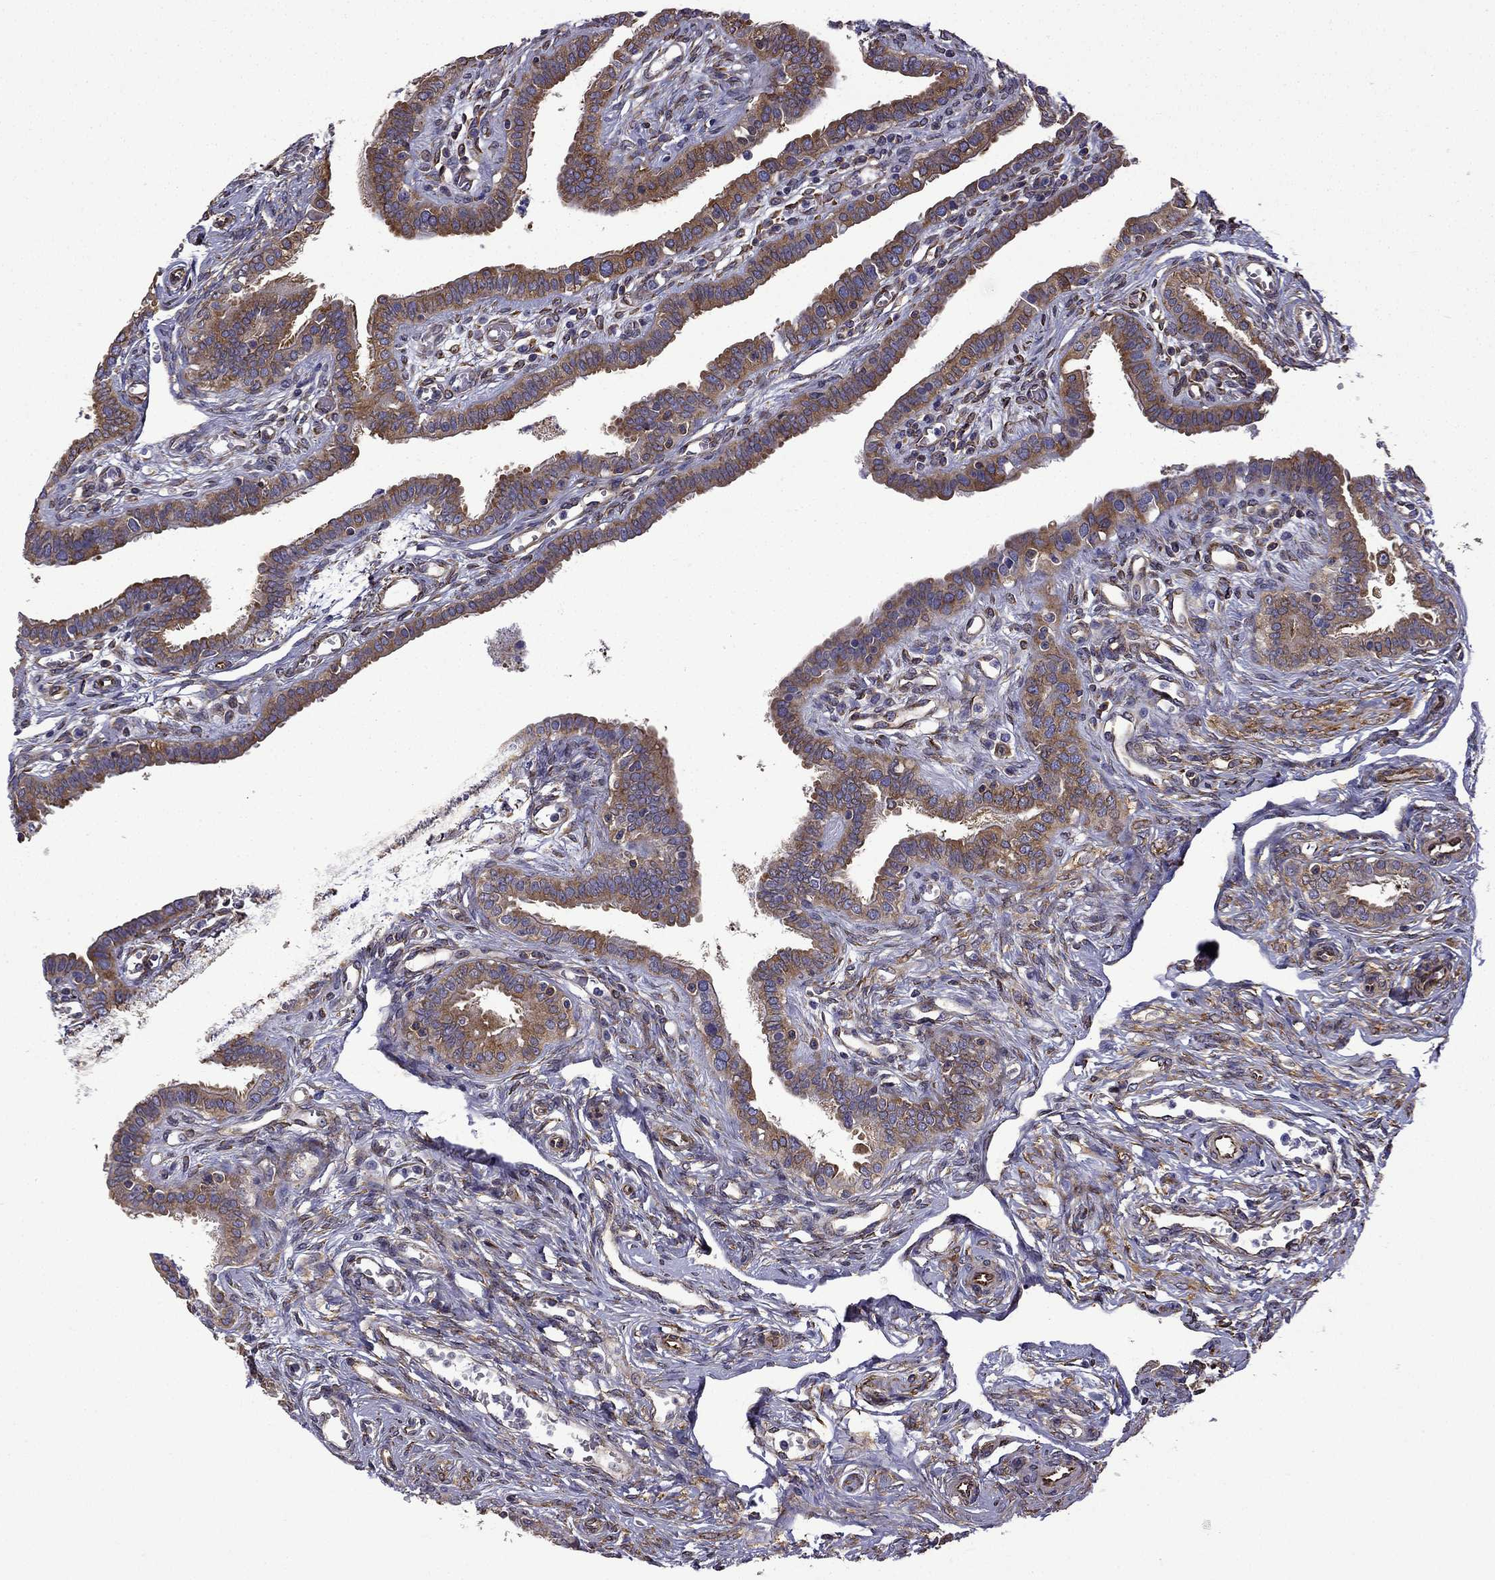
{"staining": {"intensity": "moderate", "quantity": ">75%", "location": "cytoplasmic/membranous"}, "tissue": "fallopian tube", "cell_type": "Glandular cells", "image_type": "normal", "snomed": [{"axis": "morphology", "description": "Normal tissue, NOS"}, {"axis": "morphology", "description": "Carcinoma, endometroid"}, {"axis": "topography", "description": "Fallopian tube"}, {"axis": "topography", "description": "Ovary"}], "caption": "IHC histopathology image of unremarkable human fallopian tube stained for a protein (brown), which reveals medium levels of moderate cytoplasmic/membranous staining in about >75% of glandular cells.", "gene": "MAP4", "patient": {"sex": "female", "age": 42}}